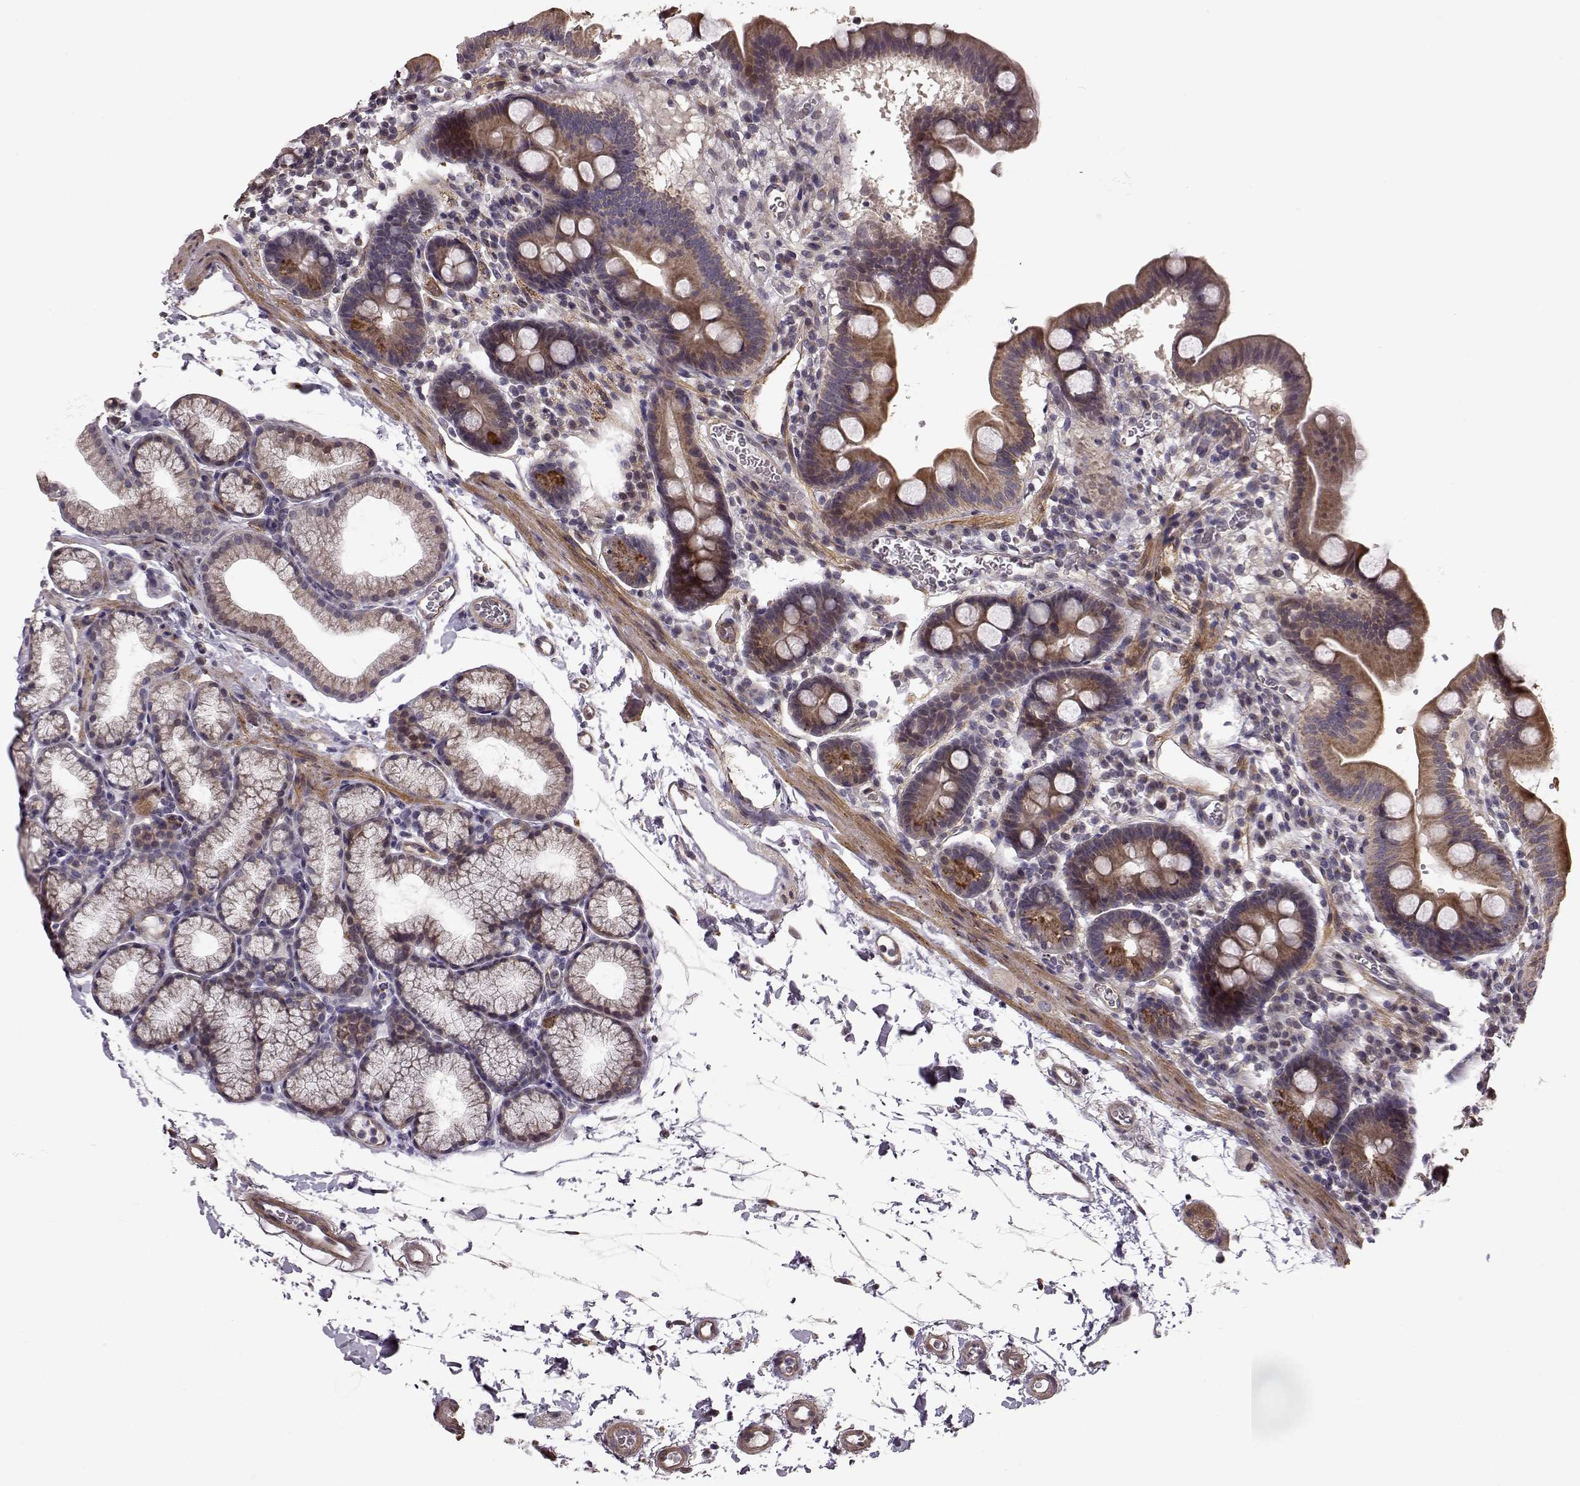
{"staining": {"intensity": "moderate", "quantity": "25%-75%", "location": "cytoplasmic/membranous"}, "tissue": "duodenum", "cell_type": "Glandular cells", "image_type": "normal", "snomed": [{"axis": "morphology", "description": "Normal tissue, NOS"}, {"axis": "topography", "description": "Duodenum"}], "caption": "Glandular cells show medium levels of moderate cytoplasmic/membranous staining in about 25%-75% of cells in normal human duodenum.", "gene": "BACH2", "patient": {"sex": "male", "age": 59}}